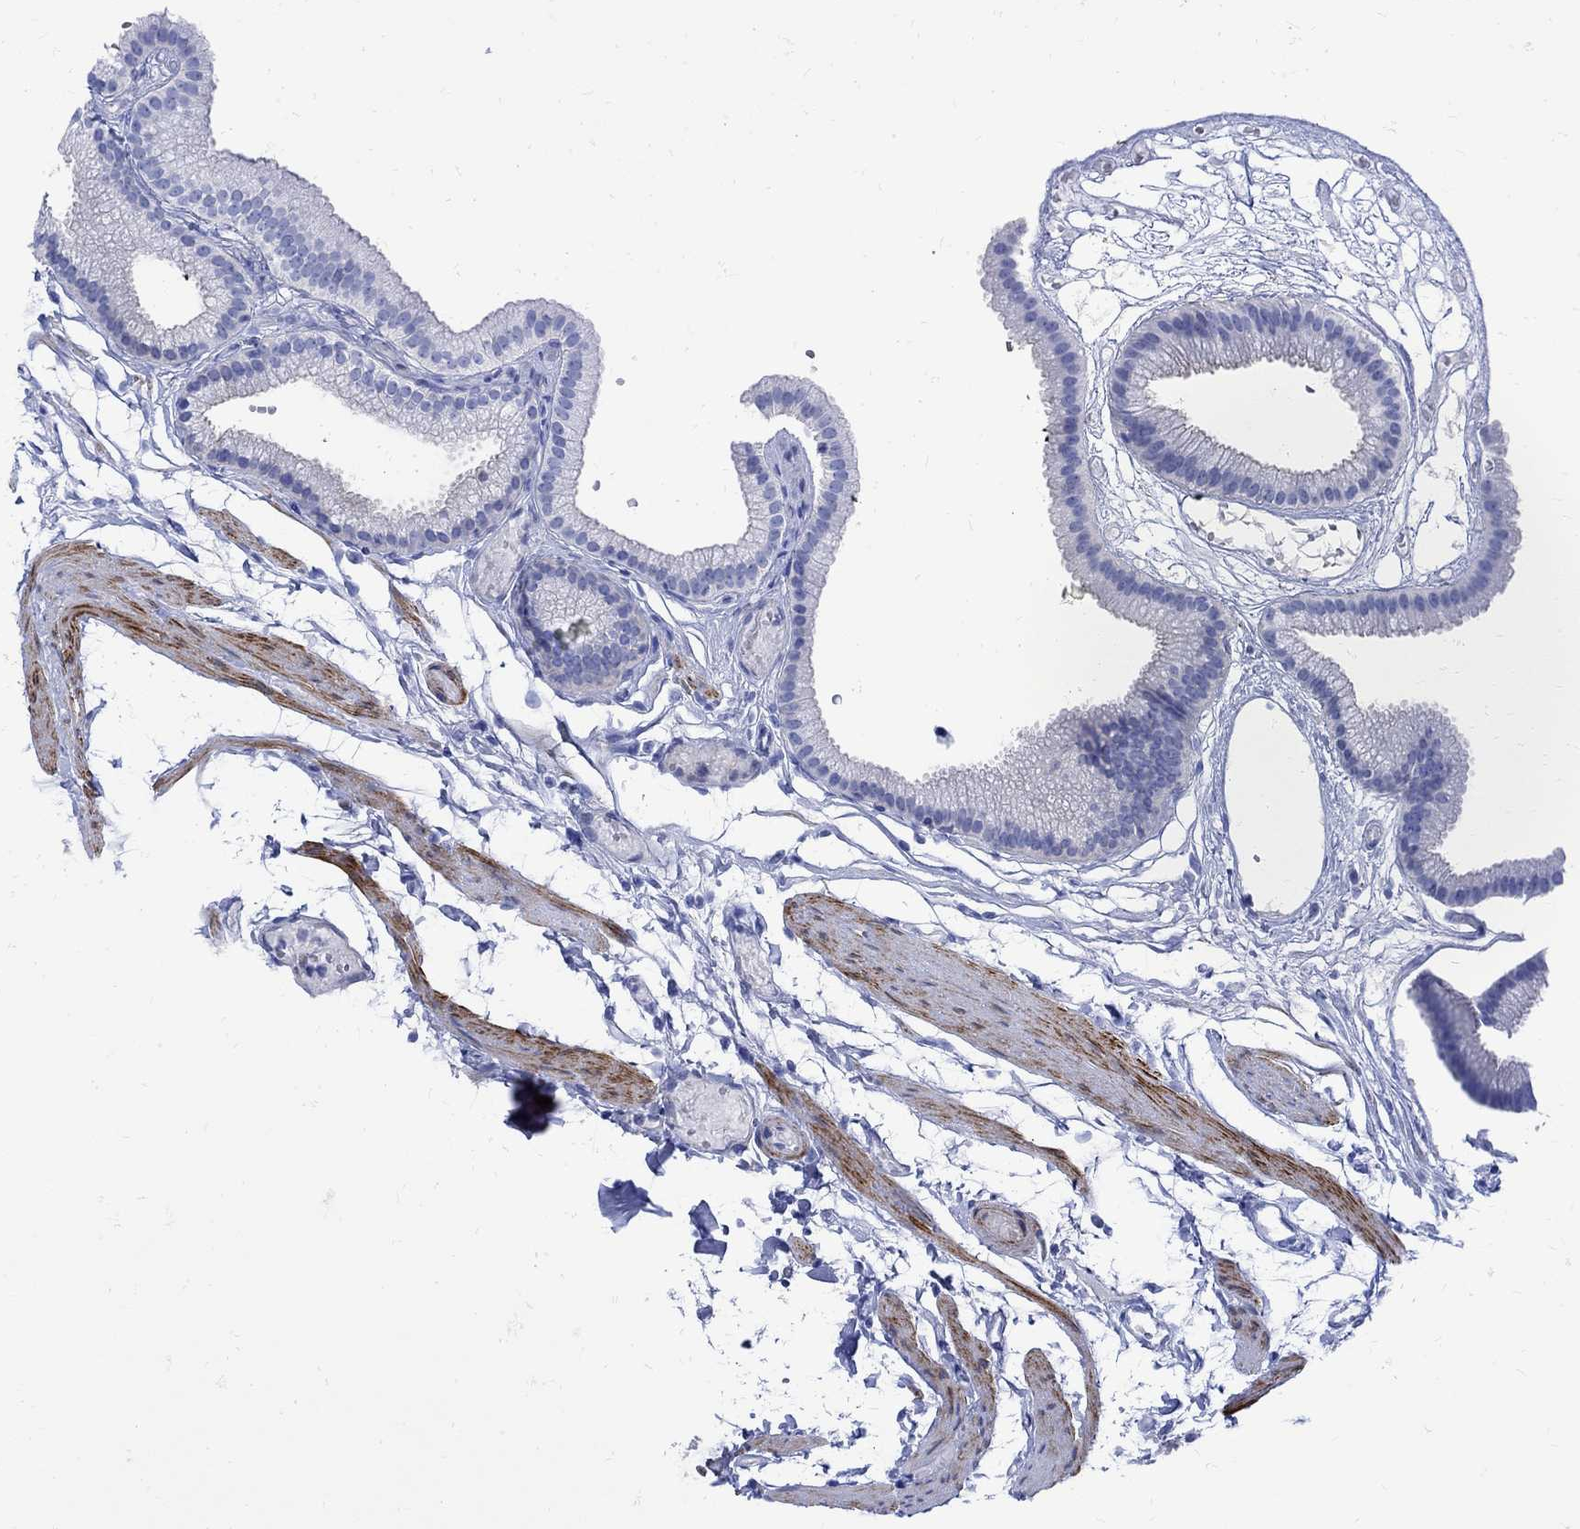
{"staining": {"intensity": "moderate", "quantity": "<25%", "location": "cytoplasmic/membranous"}, "tissue": "gallbladder", "cell_type": "Glandular cells", "image_type": "normal", "snomed": [{"axis": "morphology", "description": "Normal tissue, NOS"}, {"axis": "topography", "description": "Gallbladder"}], "caption": "A micrograph showing moderate cytoplasmic/membranous staining in approximately <25% of glandular cells in unremarkable gallbladder, as visualized by brown immunohistochemical staining.", "gene": "PARVB", "patient": {"sex": "female", "age": 45}}